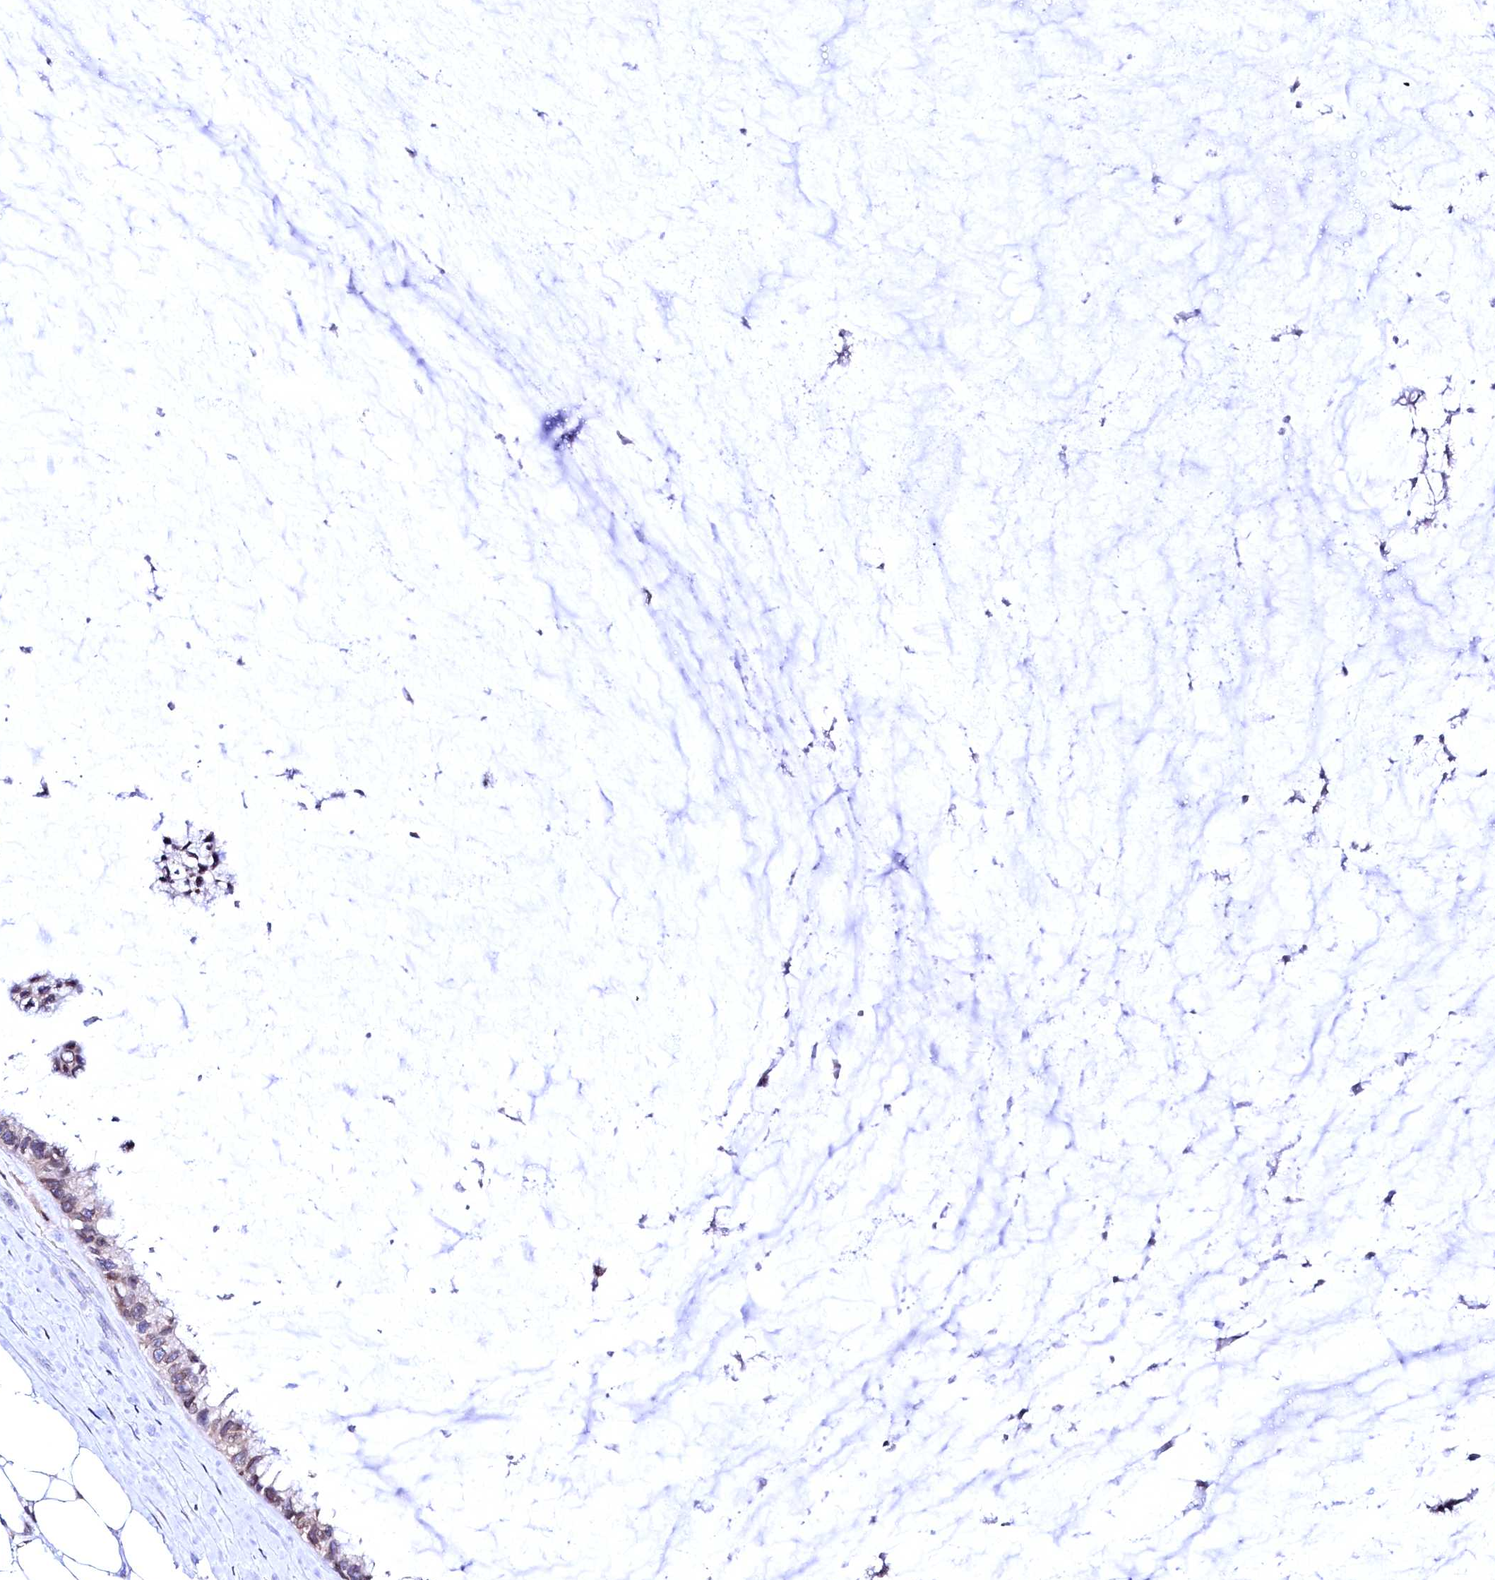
{"staining": {"intensity": "weak", "quantity": "25%-75%", "location": "cytoplasmic/membranous"}, "tissue": "ovarian cancer", "cell_type": "Tumor cells", "image_type": "cancer", "snomed": [{"axis": "morphology", "description": "Cystadenocarcinoma, mucinous, NOS"}, {"axis": "topography", "description": "Ovary"}], "caption": "A brown stain highlights weak cytoplasmic/membranous expression of a protein in human mucinous cystadenocarcinoma (ovarian) tumor cells.", "gene": "HAND1", "patient": {"sex": "female", "age": 39}}